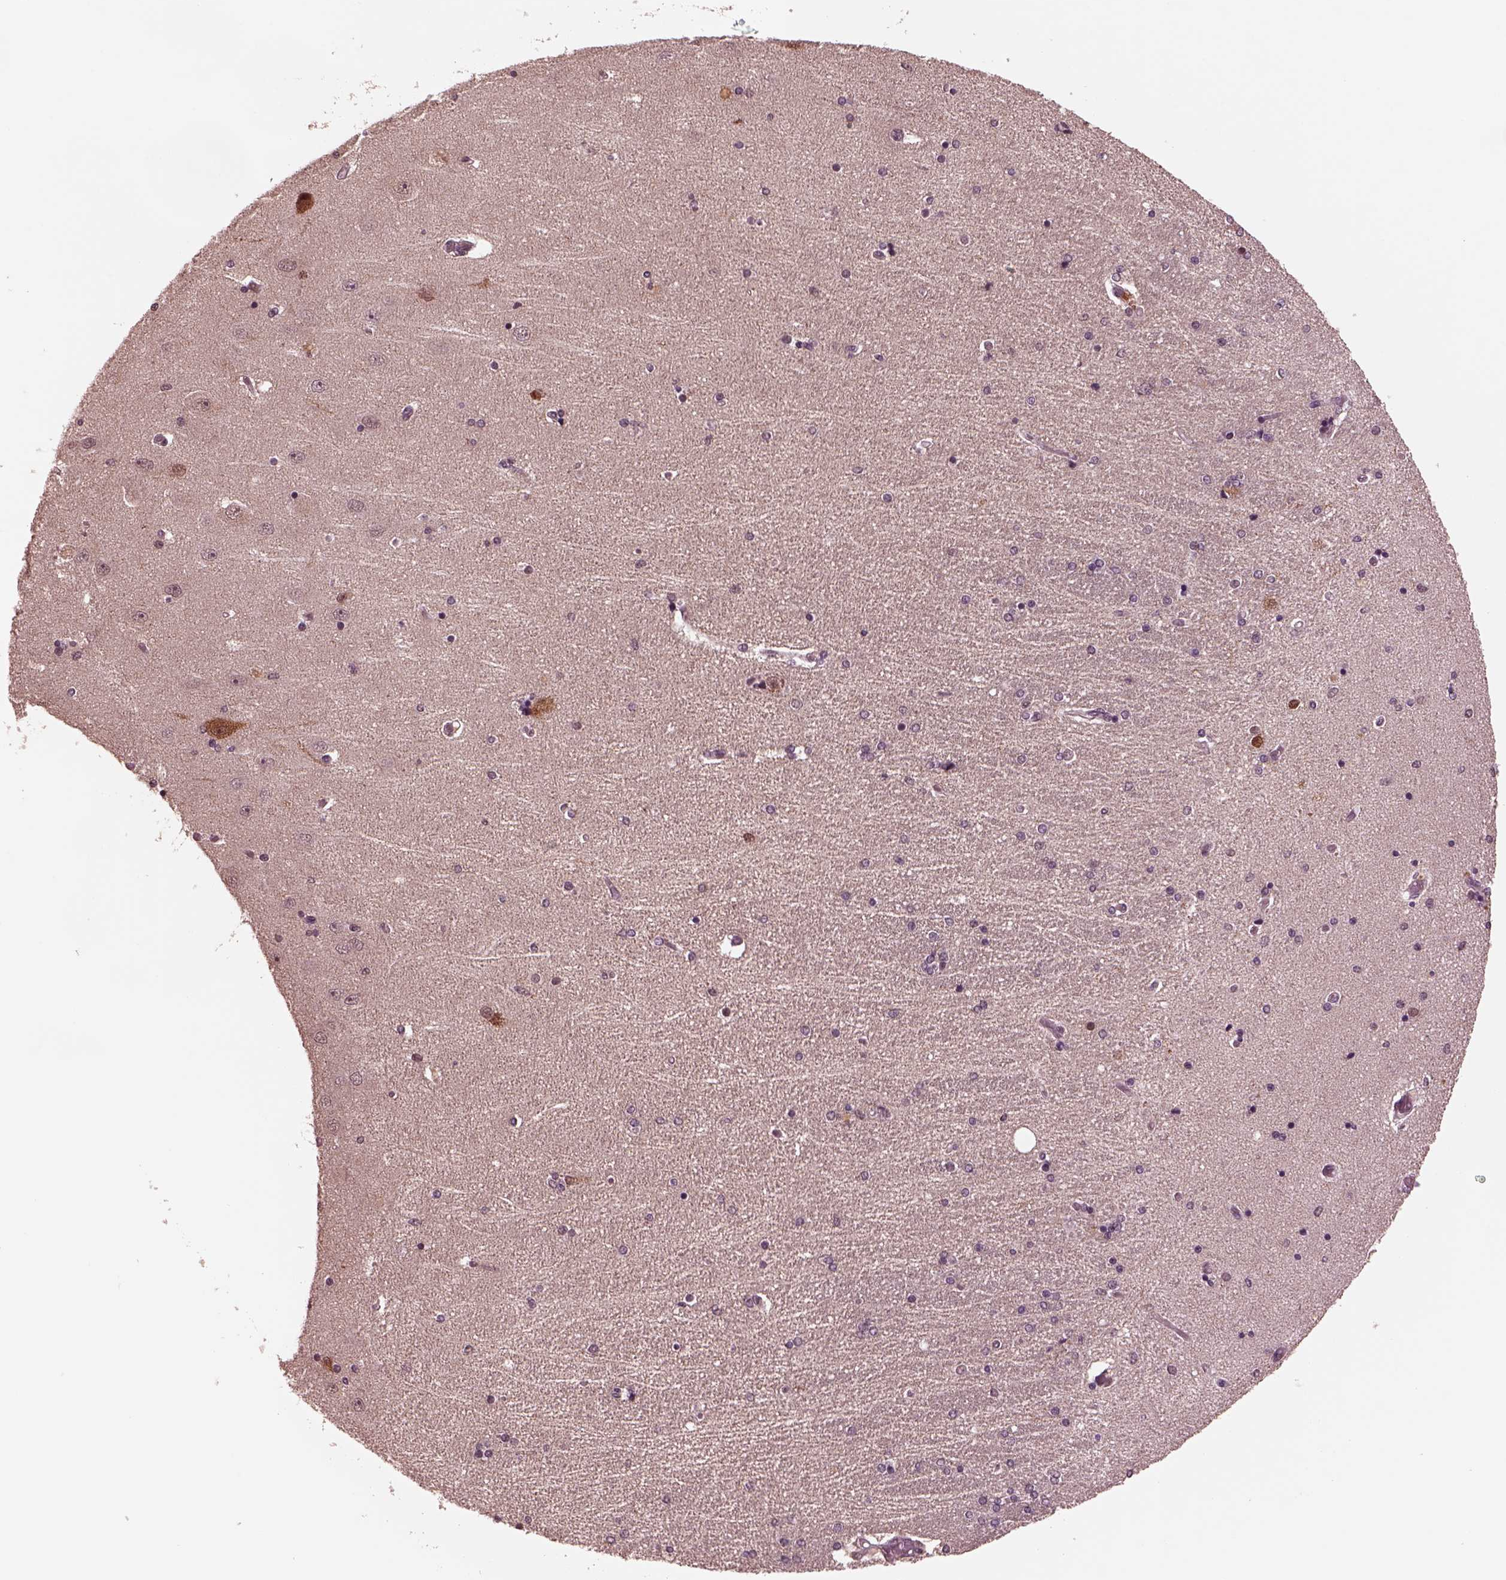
{"staining": {"intensity": "negative", "quantity": "none", "location": "none"}, "tissue": "hippocampus", "cell_type": "Glial cells", "image_type": "normal", "snomed": [{"axis": "morphology", "description": "Normal tissue, NOS"}, {"axis": "topography", "description": "Hippocampus"}], "caption": "Immunohistochemical staining of unremarkable human hippocampus exhibits no significant staining in glial cells.", "gene": "NAP1L5", "patient": {"sex": "female", "age": 54}}